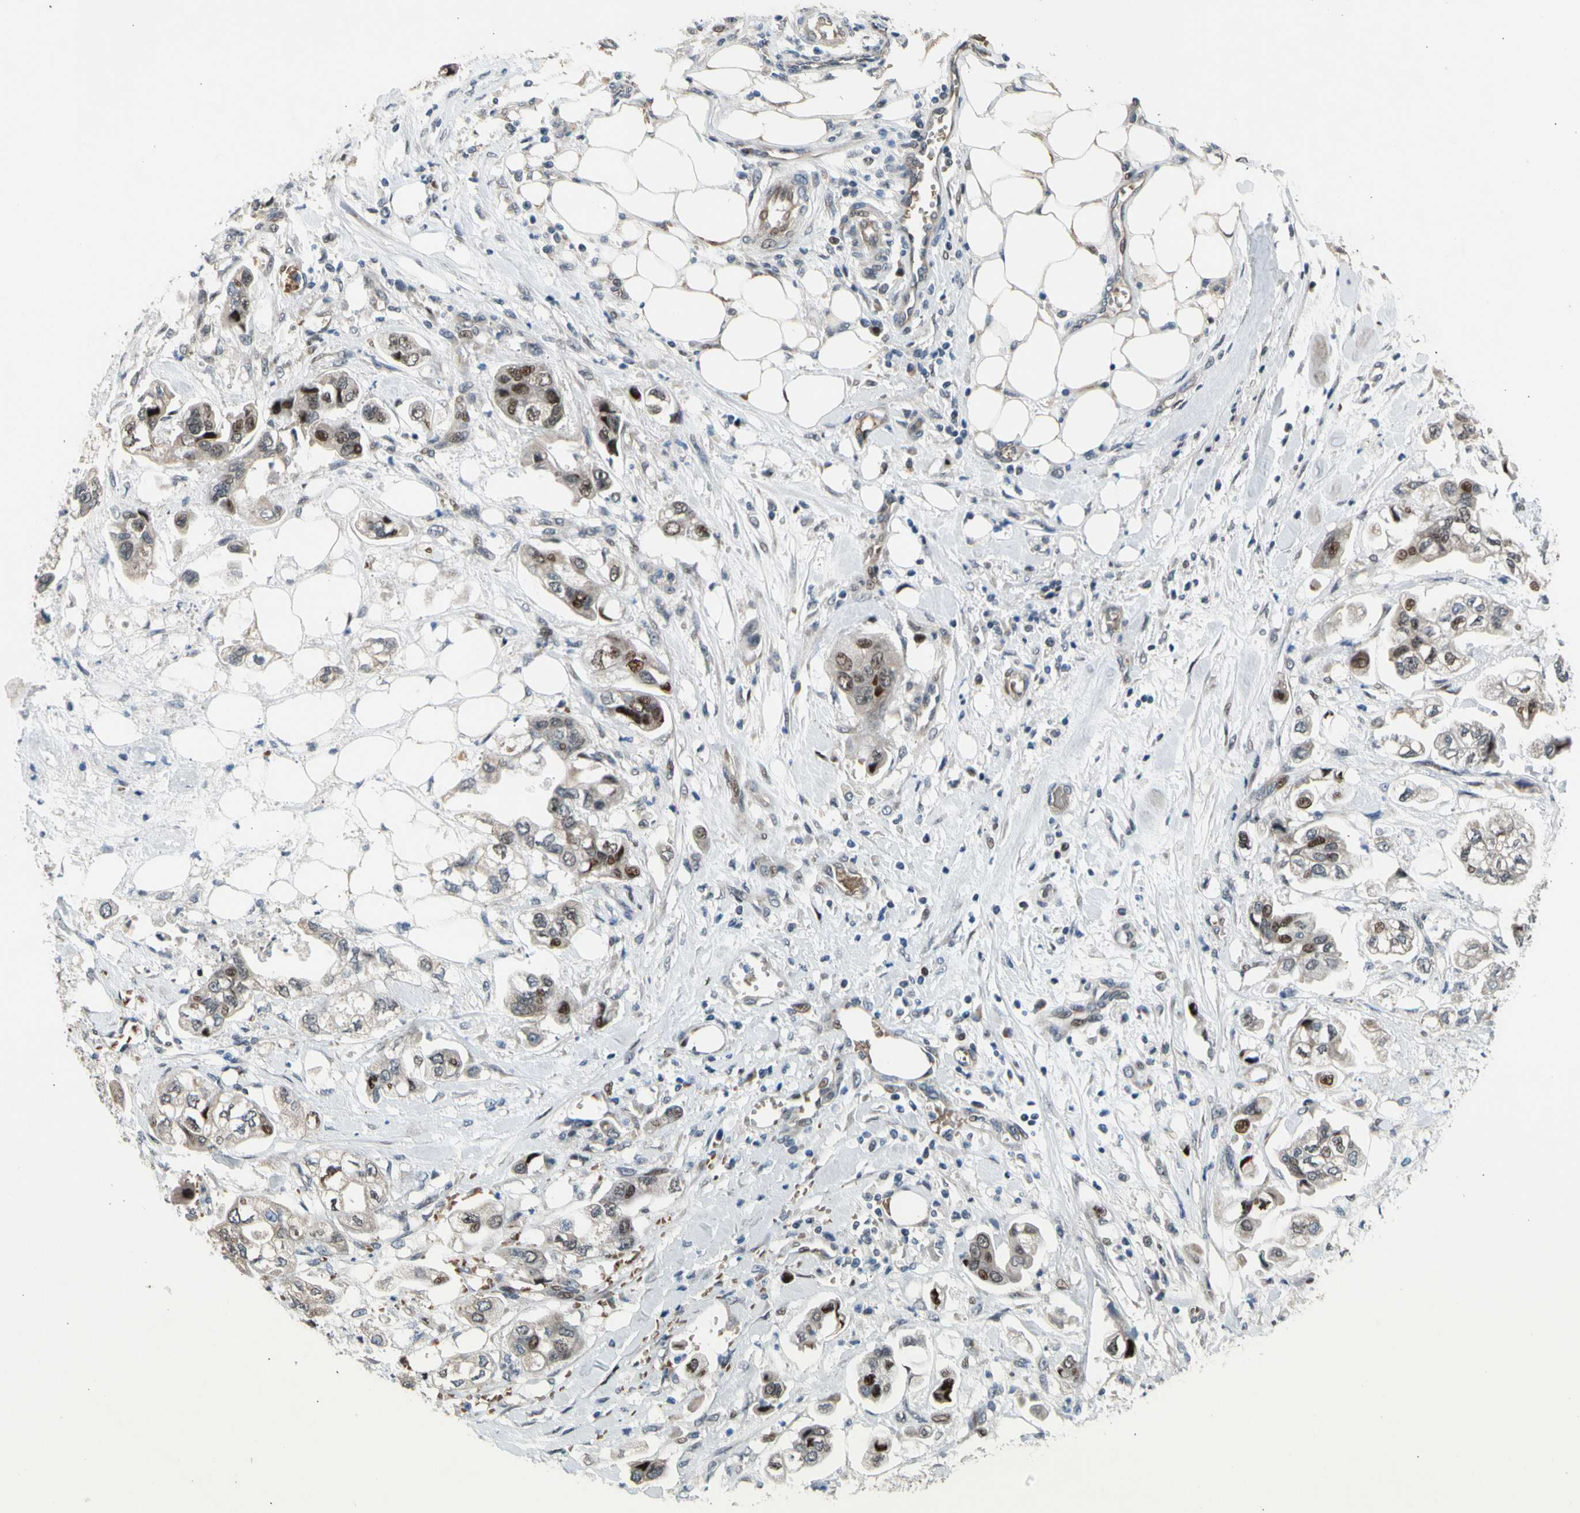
{"staining": {"intensity": "moderate", "quantity": "25%-75%", "location": "nuclear"}, "tissue": "stomach cancer", "cell_type": "Tumor cells", "image_type": "cancer", "snomed": [{"axis": "morphology", "description": "Adenocarcinoma, NOS"}, {"axis": "topography", "description": "Stomach"}], "caption": "Stomach cancer stained with DAB (3,3'-diaminobenzidine) immunohistochemistry displays medium levels of moderate nuclear staining in about 25%-75% of tumor cells.", "gene": "ZNF184", "patient": {"sex": "male", "age": 62}}